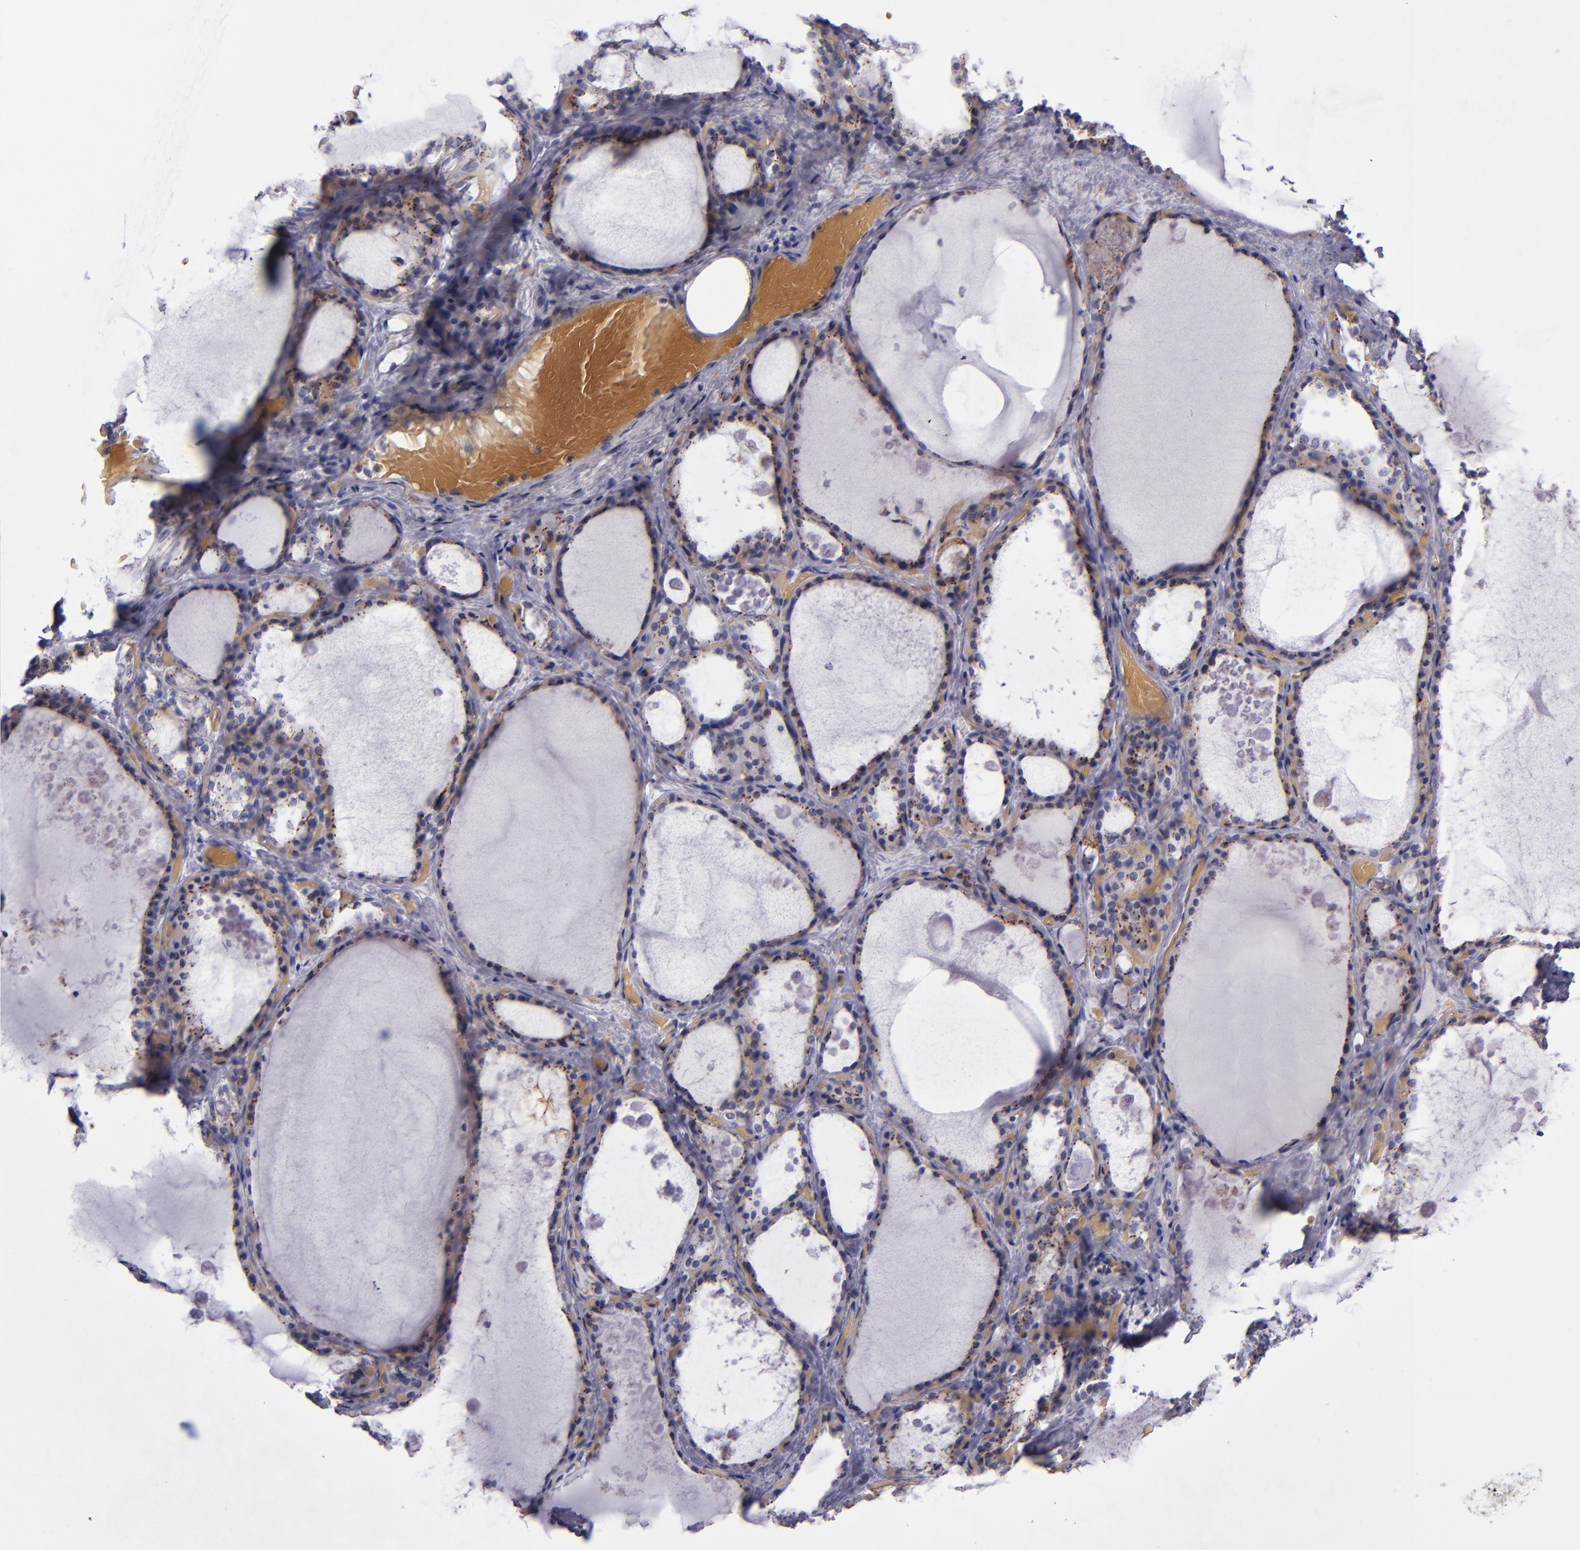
{"staining": {"intensity": "strong", "quantity": ">75%", "location": "cytoplasmic/membranous"}, "tissue": "thyroid gland", "cell_type": "Glandular cells", "image_type": "normal", "snomed": [{"axis": "morphology", "description": "Normal tissue, NOS"}, {"axis": "topography", "description": "Thyroid gland"}], "caption": "Protein staining demonstrates strong cytoplasmic/membranous staining in approximately >75% of glandular cells in unremarkable thyroid gland. Nuclei are stained in blue.", "gene": "RAB41", "patient": {"sex": "male", "age": 61}}